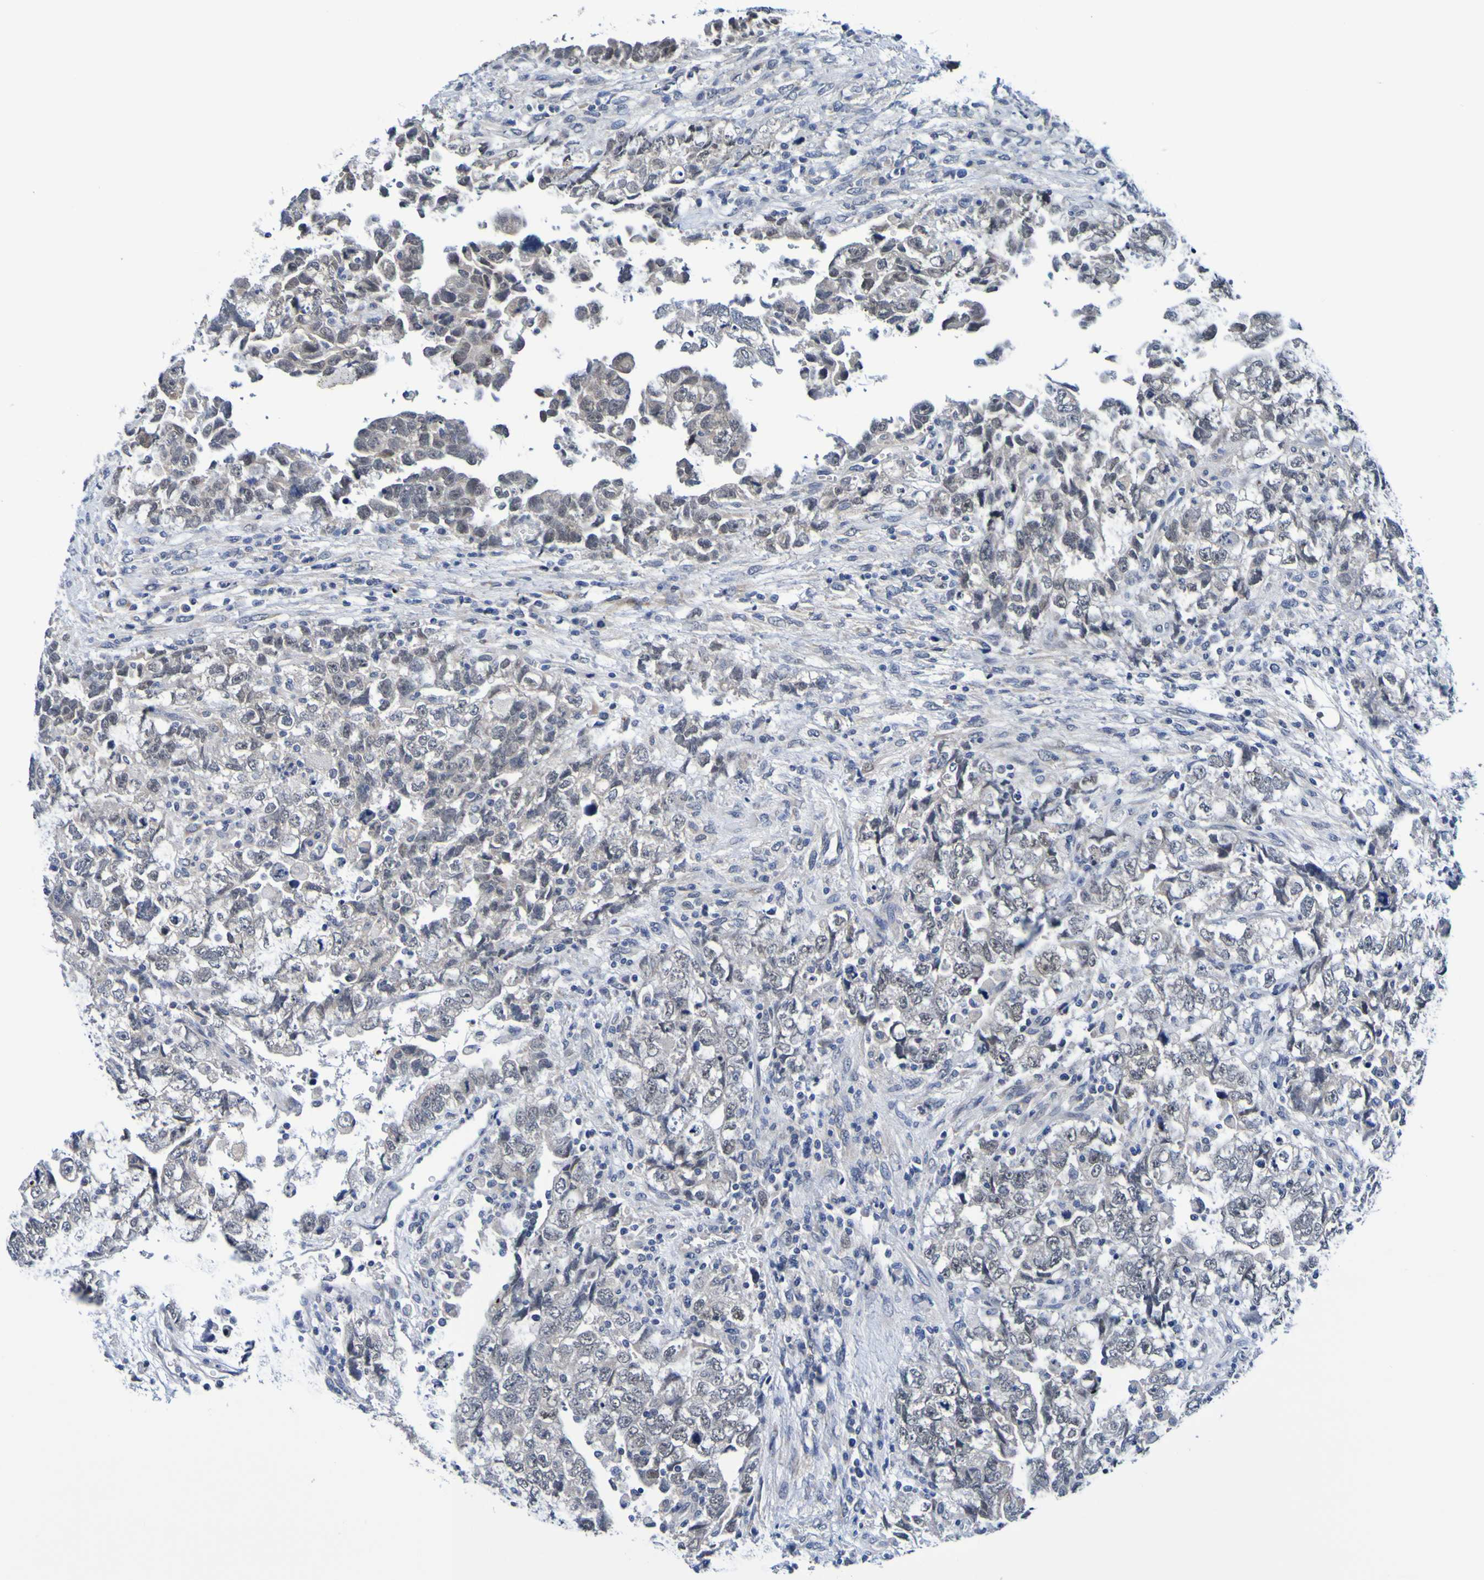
{"staining": {"intensity": "negative", "quantity": "none", "location": "none"}, "tissue": "testis cancer", "cell_type": "Tumor cells", "image_type": "cancer", "snomed": [{"axis": "morphology", "description": "Carcinoma, Embryonal, NOS"}, {"axis": "topography", "description": "Testis"}], "caption": "This is an immunohistochemistry micrograph of testis cancer (embryonal carcinoma). There is no expression in tumor cells.", "gene": "VMA21", "patient": {"sex": "male", "age": 36}}